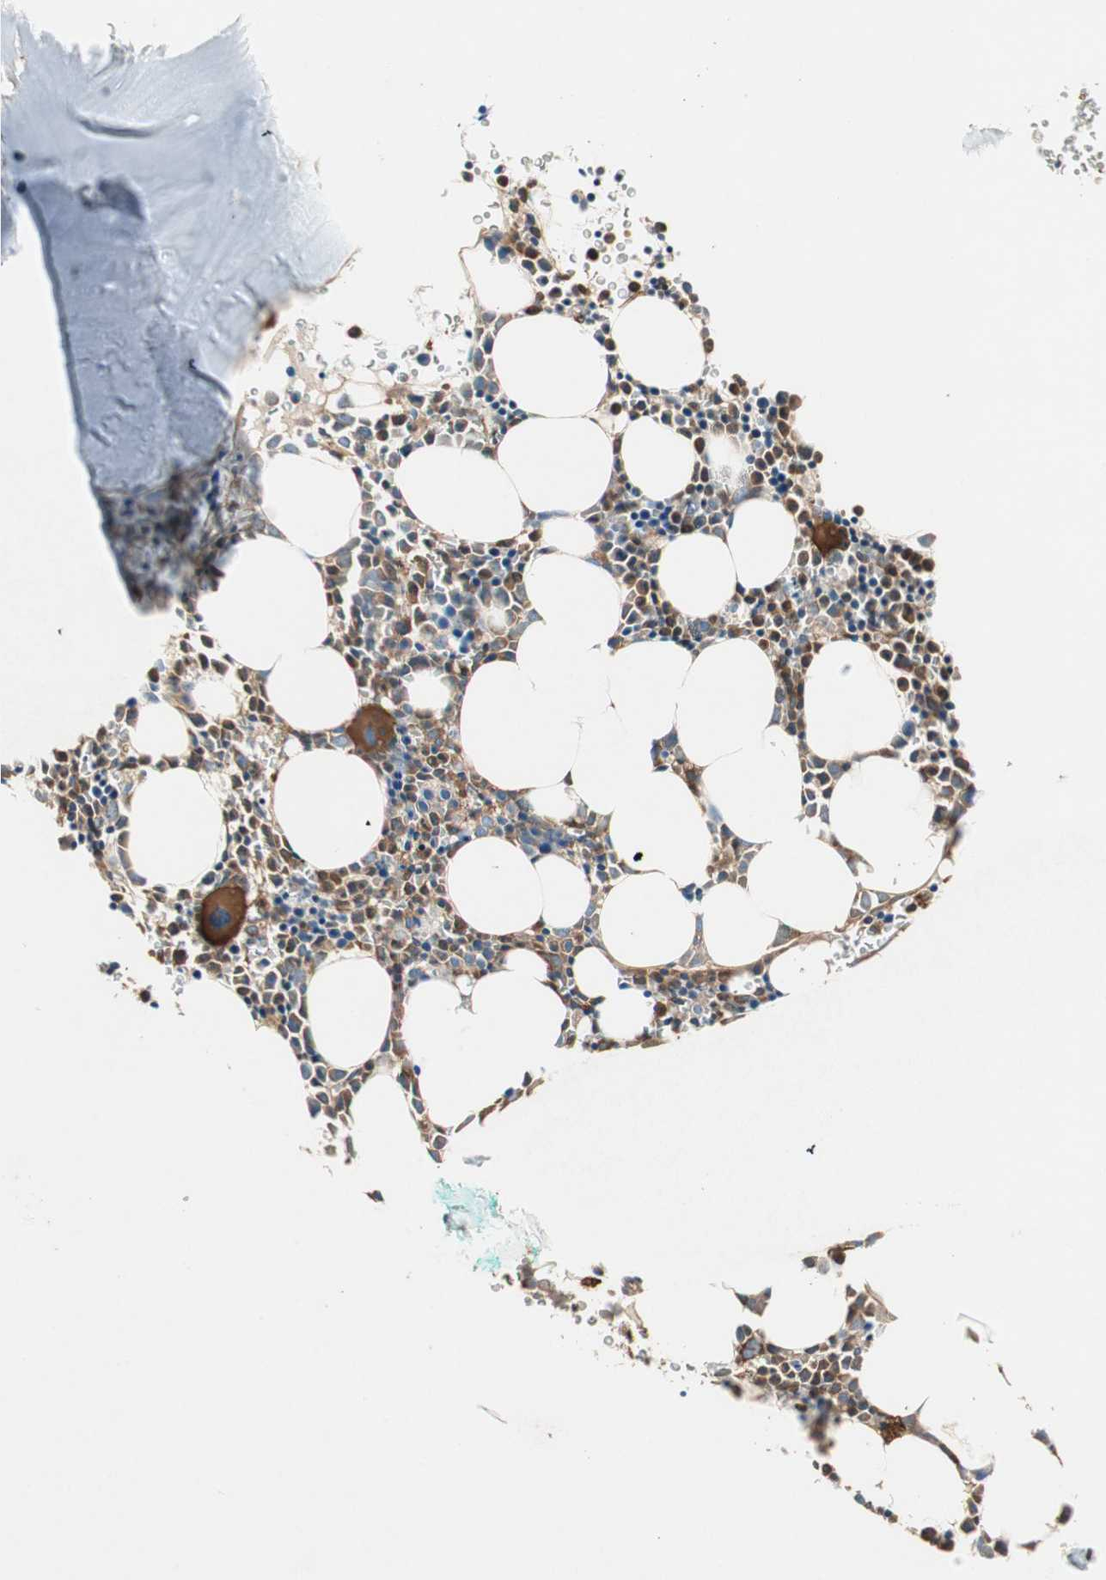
{"staining": {"intensity": "moderate", "quantity": "25%-75%", "location": "cytoplasmic/membranous"}, "tissue": "bone marrow", "cell_type": "Hematopoietic cells", "image_type": "normal", "snomed": [{"axis": "morphology", "description": "Normal tissue, NOS"}, {"axis": "morphology", "description": "Inflammation, NOS"}, {"axis": "topography", "description": "Bone marrow"}], "caption": "Moderate cytoplasmic/membranous staining for a protein is appreciated in approximately 25%-75% of hematopoietic cells of unremarkable bone marrow using immunohistochemistry (IHC).", "gene": "TCP11L1", "patient": {"sex": "female", "age": 17}}